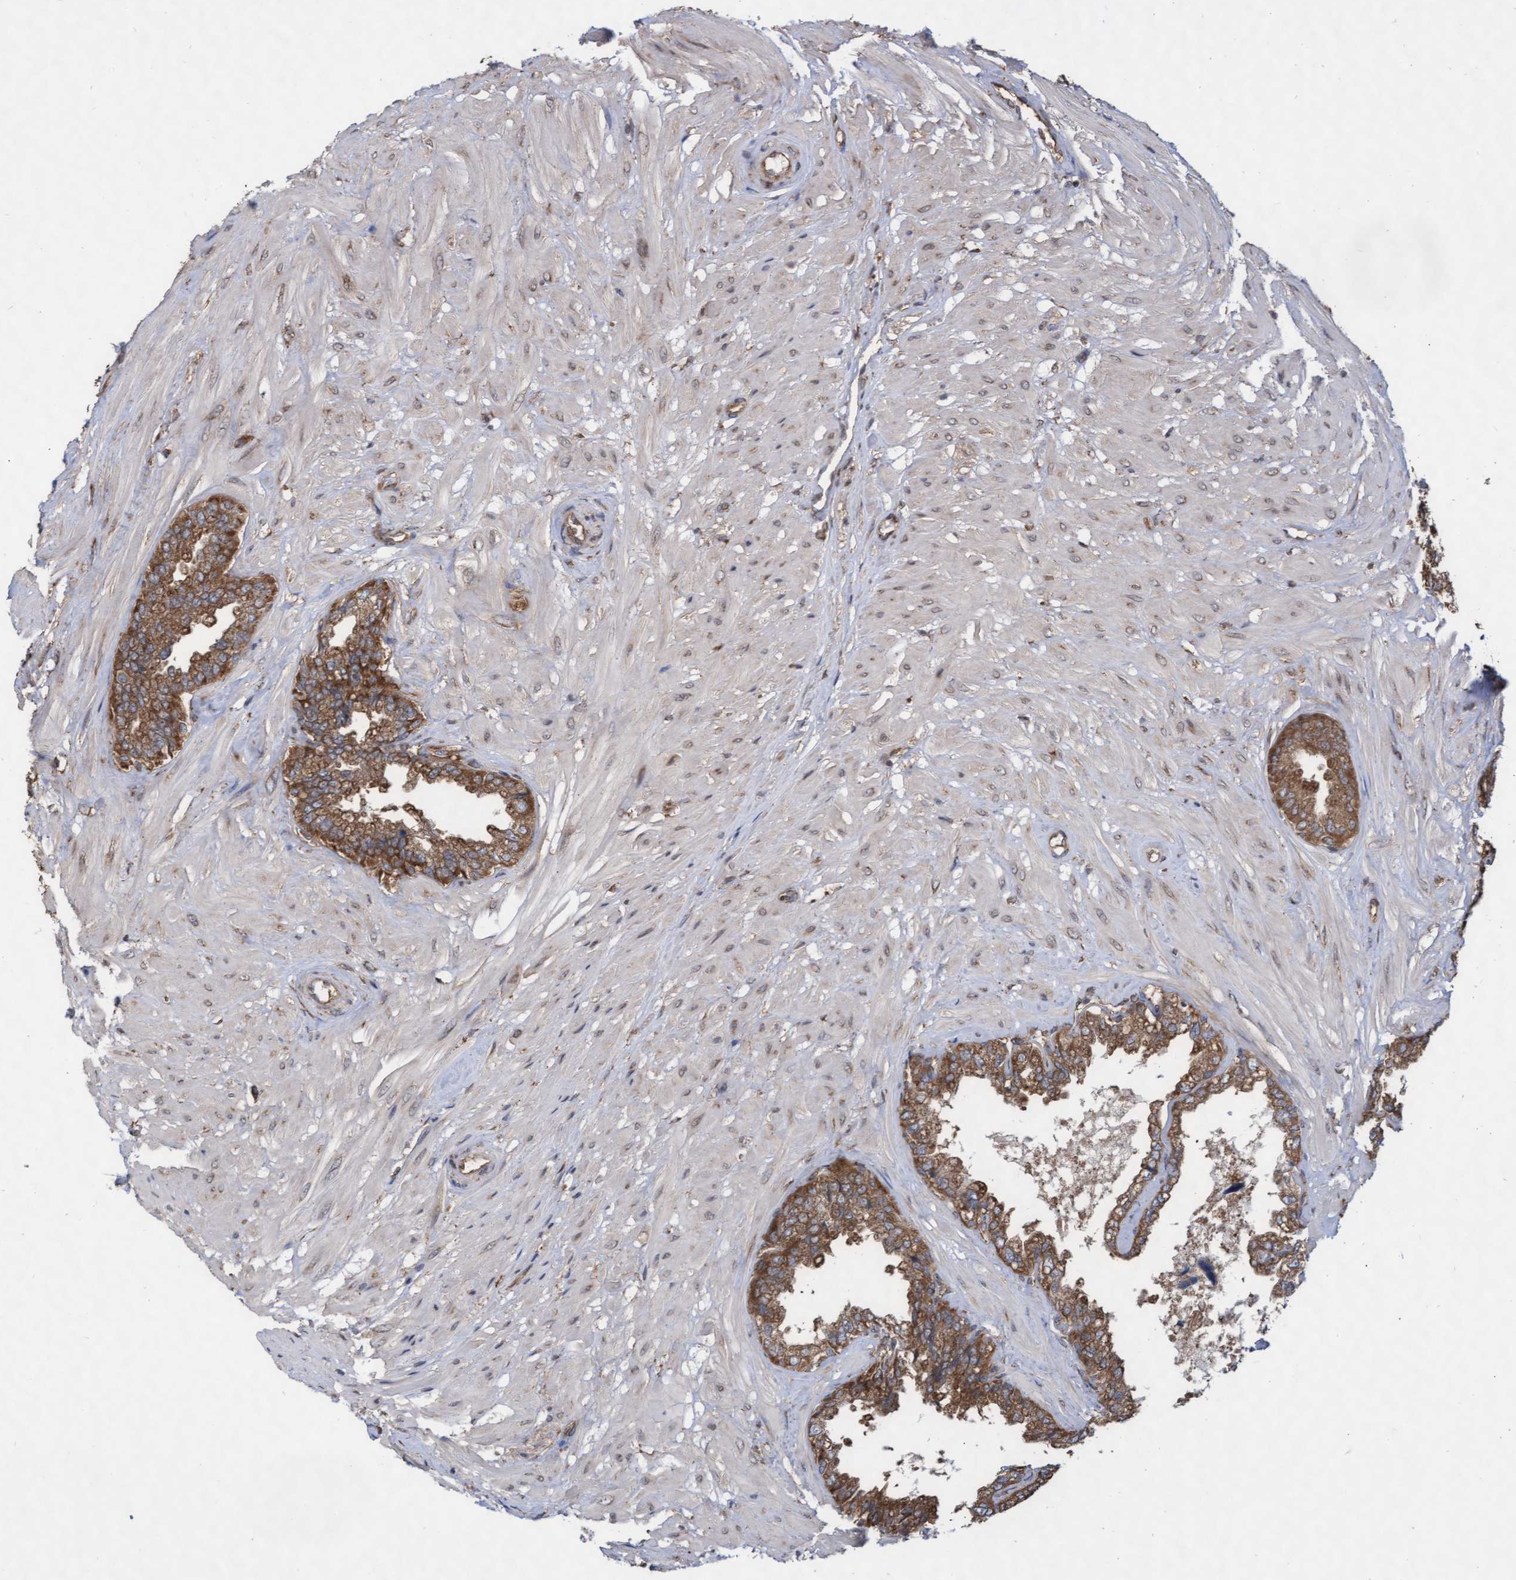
{"staining": {"intensity": "moderate", "quantity": ">75%", "location": "cytoplasmic/membranous"}, "tissue": "seminal vesicle", "cell_type": "Glandular cells", "image_type": "normal", "snomed": [{"axis": "morphology", "description": "Normal tissue, NOS"}, {"axis": "topography", "description": "Seminal veicle"}], "caption": "Immunohistochemical staining of unremarkable seminal vesicle demonstrates >75% levels of moderate cytoplasmic/membranous protein expression in about >75% of glandular cells.", "gene": "ABCF2", "patient": {"sex": "male", "age": 46}}